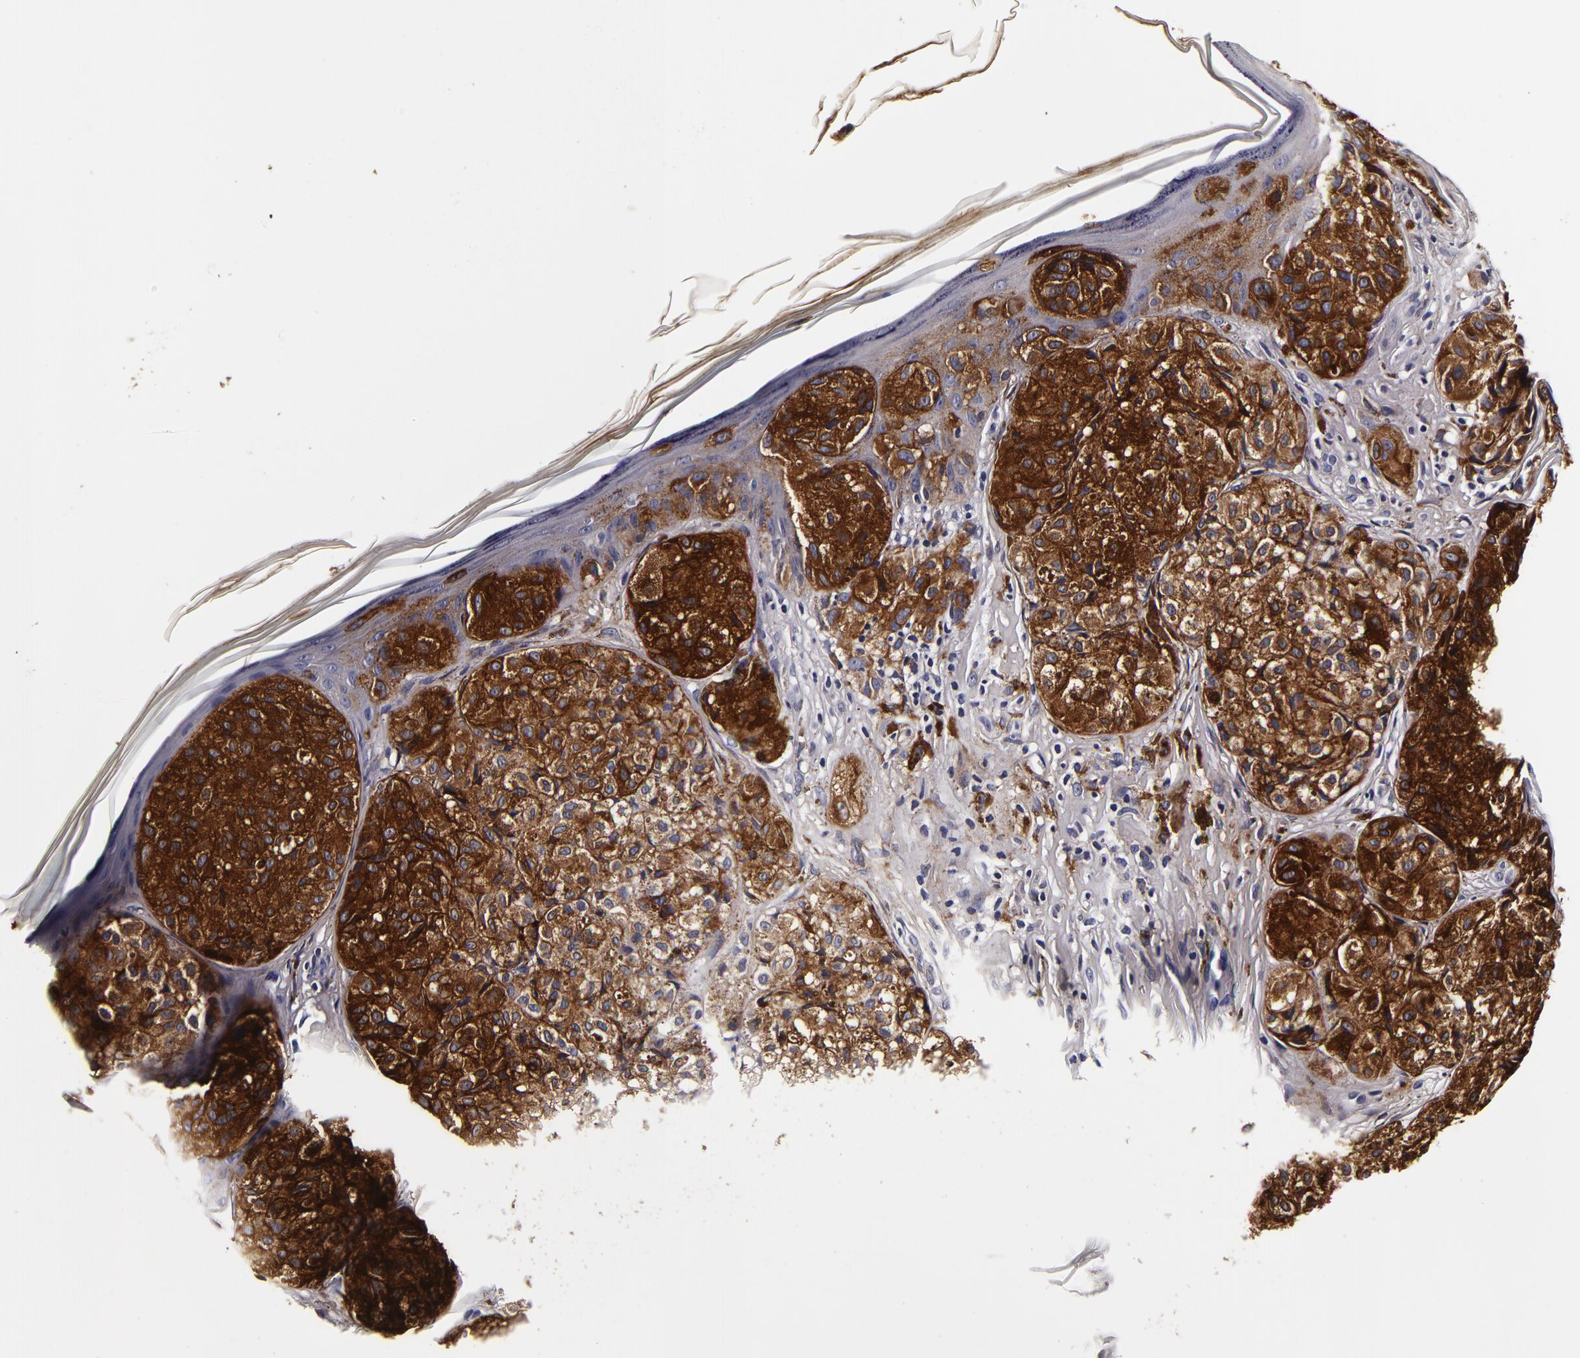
{"staining": {"intensity": "moderate", "quantity": ">75%", "location": "cytoplasmic/membranous"}, "tissue": "melanoma", "cell_type": "Tumor cells", "image_type": "cancer", "snomed": [{"axis": "morphology", "description": "Malignant melanoma, NOS"}, {"axis": "topography", "description": "Skin"}], "caption": "Immunohistochemical staining of human melanoma reveals medium levels of moderate cytoplasmic/membranous positivity in about >75% of tumor cells.", "gene": "LGALS3BP", "patient": {"sex": "male", "age": 57}}